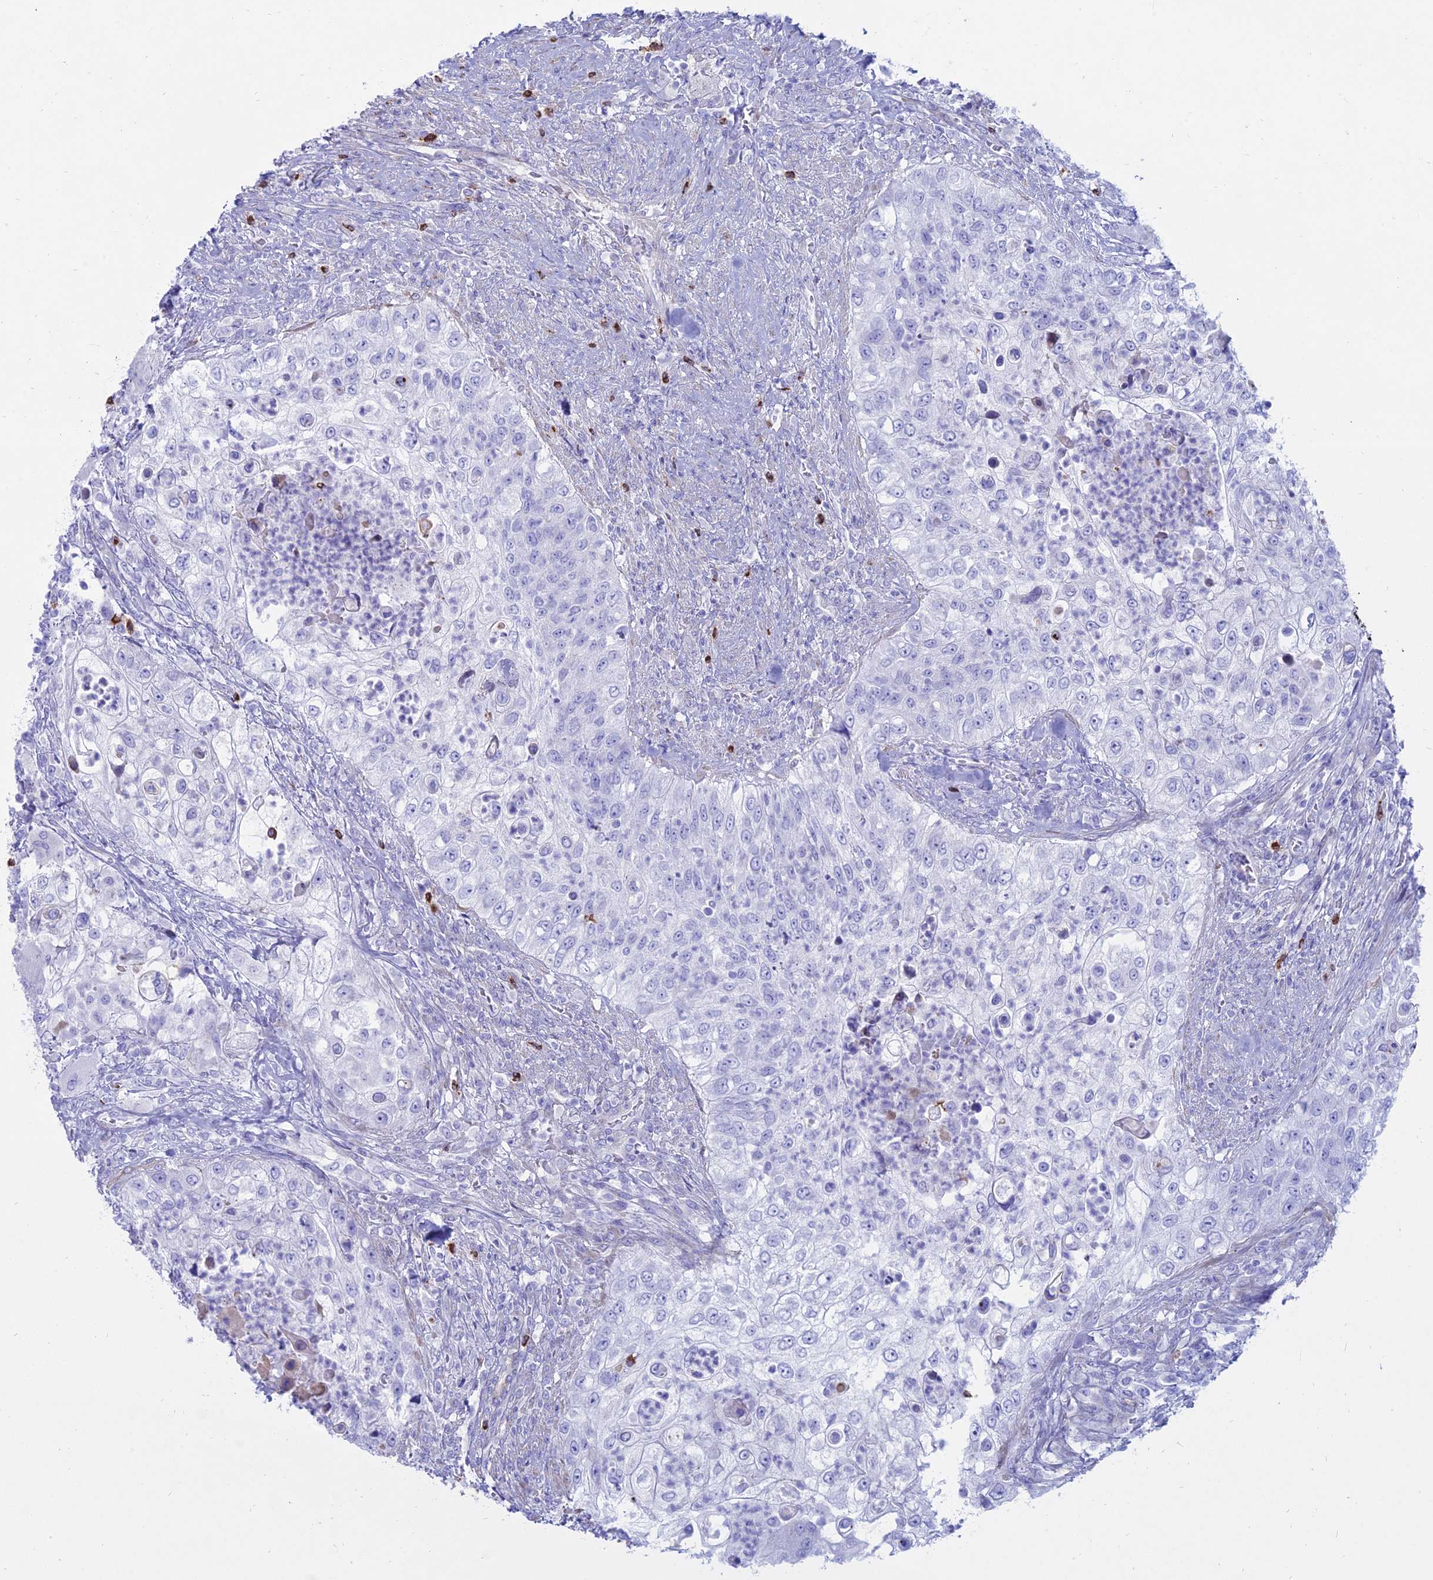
{"staining": {"intensity": "negative", "quantity": "none", "location": "none"}, "tissue": "urothelial cancer", "cell_type": "Tumor cells", "image_type": "cancer", "snomed": [{"axis": "morphology", "description": "Urothelial carcinoma, High grade"}, {"axis": "topography", "description": "Urinary bladder"}], "caption": "Protein analysis of urothelial cancer exhibits no significant expression in tumor cells.", "gene": "OR2AE1", "patient": {"sex": "female", "age": 60}}